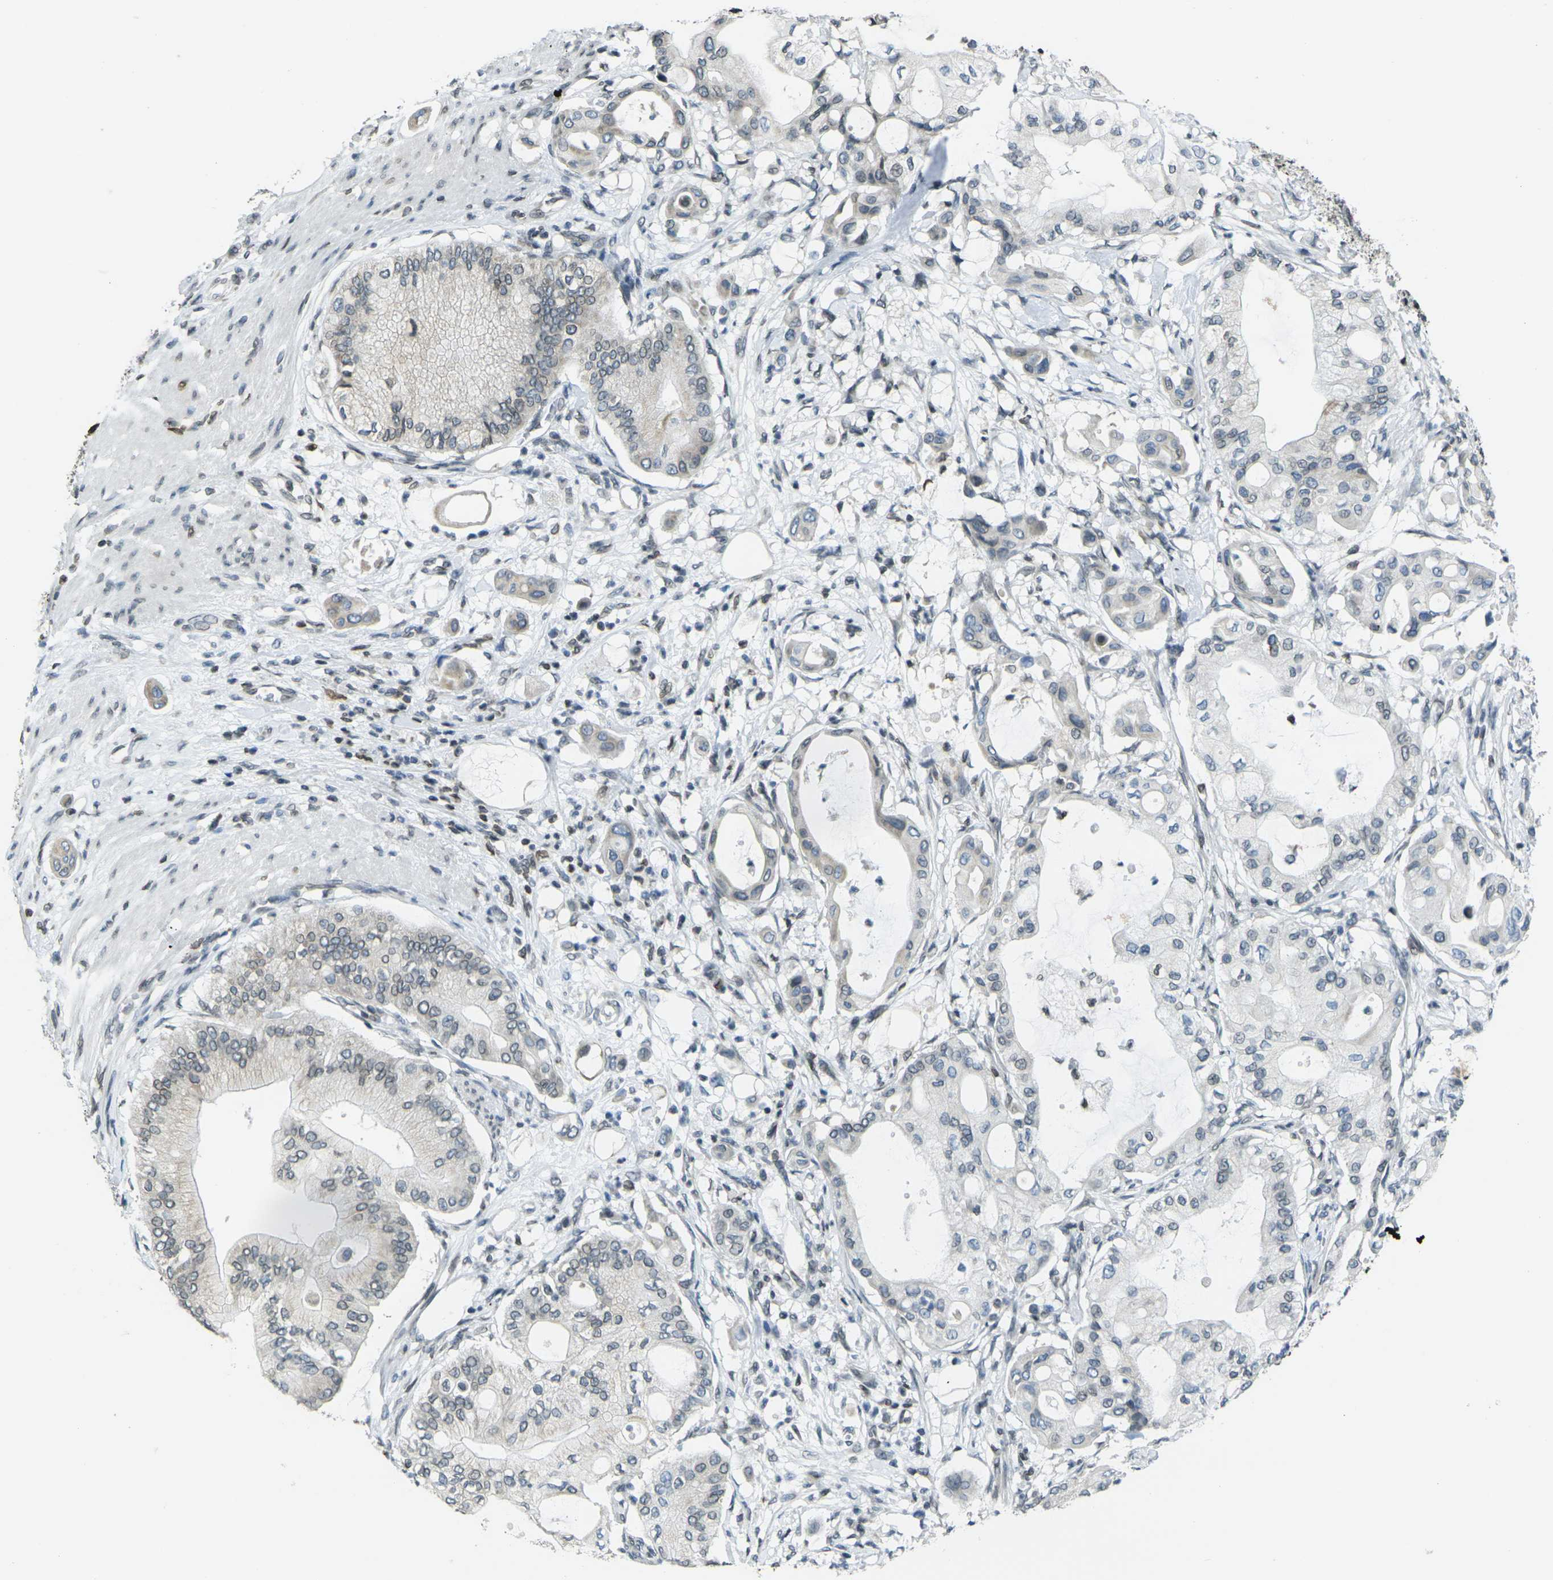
{"staining": {"intensity": "weak", "quantity": "<25%", "location": "cytoplasmic/membranous,nuclear"}, "tissue": "pancreatic cancer", "cell_type": "Tumor cells", "image_type": "cancer", "snomed": [{"axis": "morphology", "description": "Adenocarcinoma, NOS"}, {"axis": "morphology", "description": "Adenocarcinoma, metastatic, NOS"}, {"axis": "topography", "description": "Lymph node"}, {"axis": "topography", "description": "Pancreas"}, {"axis": "topography", "description": "Duodenum"}], "caption": "Tumor cells show no significant protein positivity in pancreatic adenocarcinoma.", "gene": "BRDT", "patient": {"sex": "female", "age": 64}}